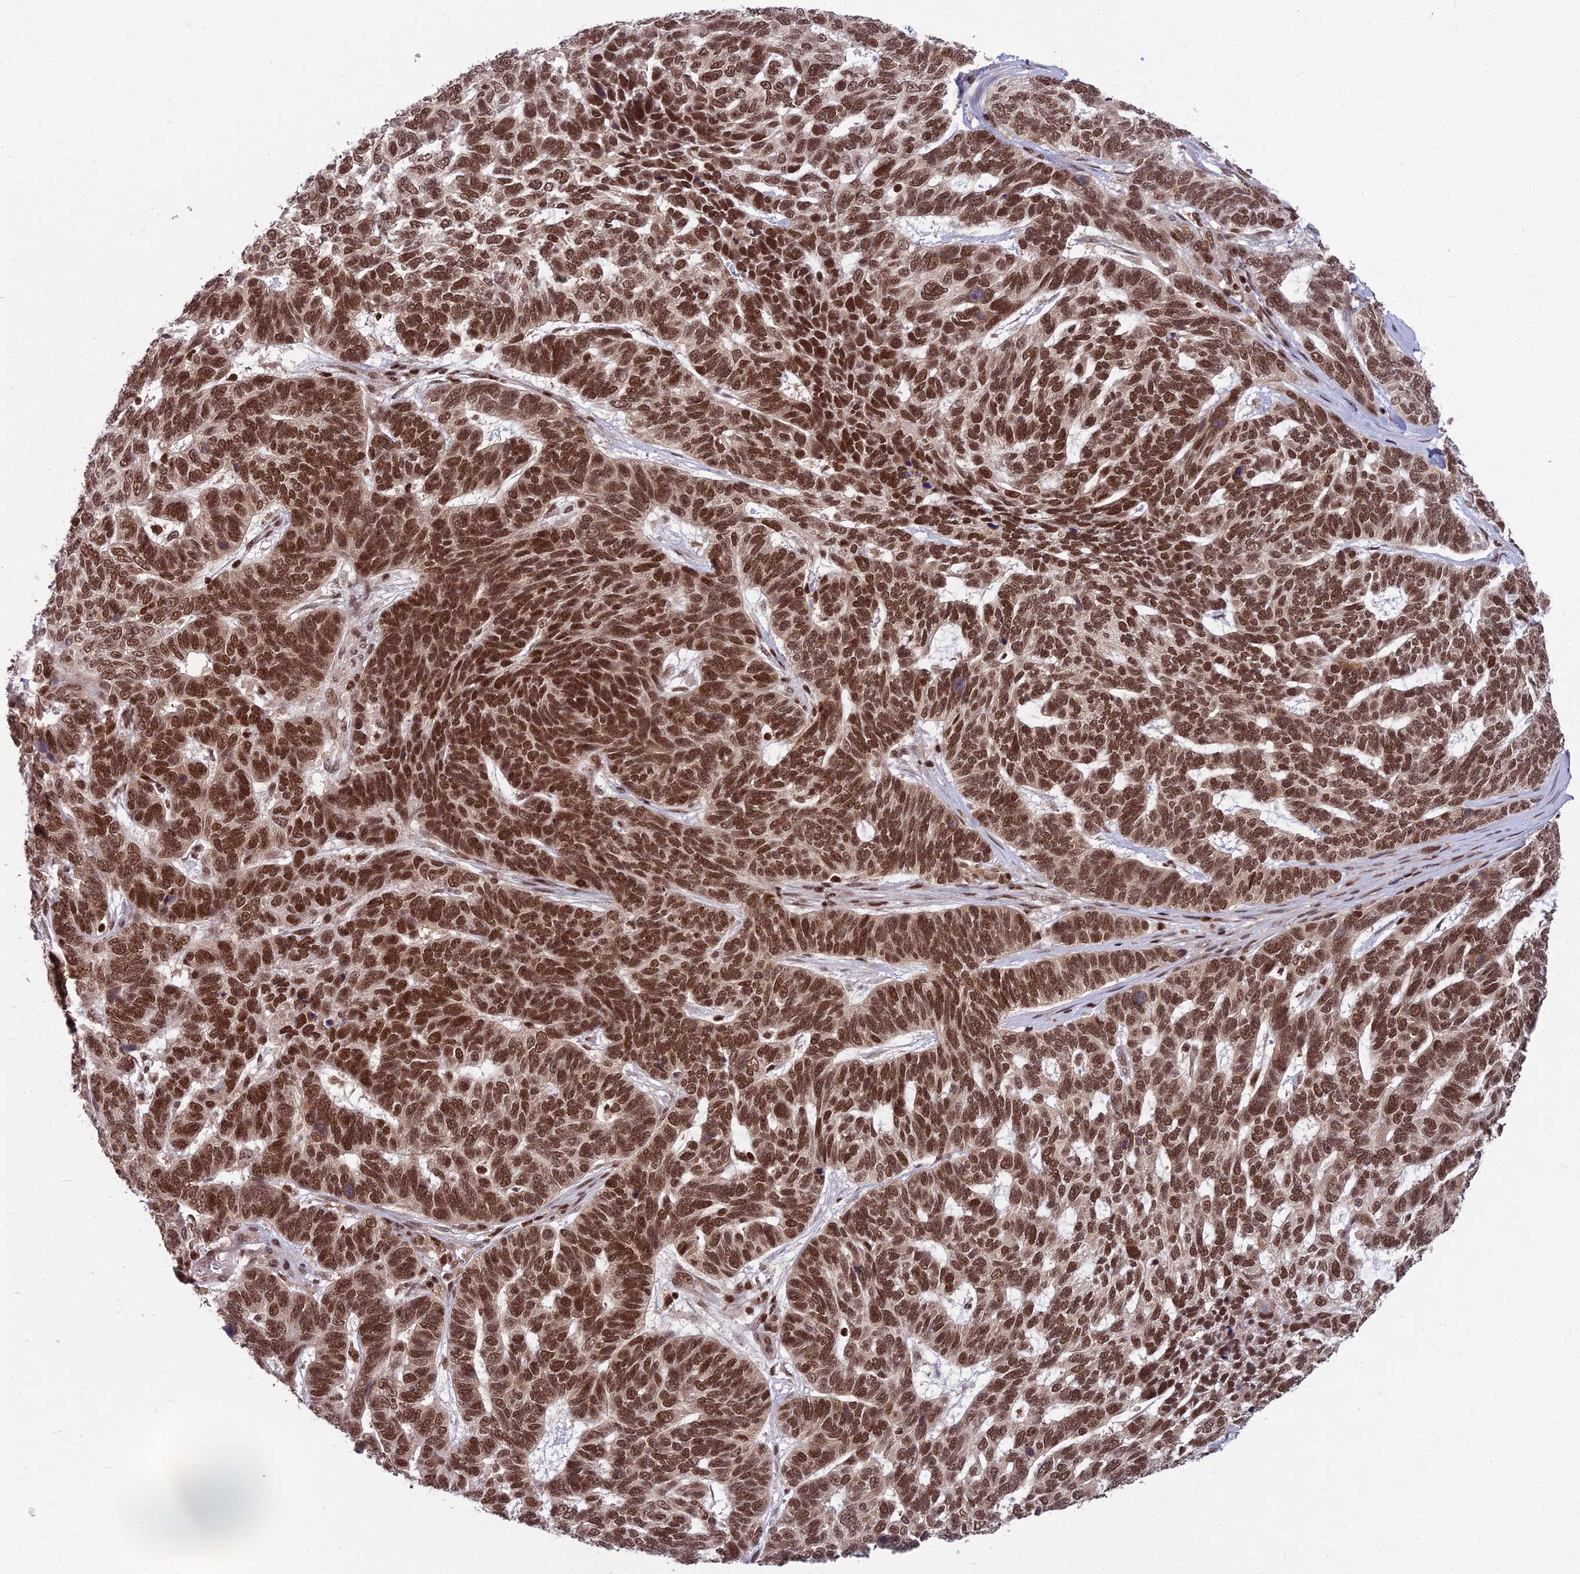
{"staining": {"intensity": "moderate", "quantity": ">75%", "location": "nuclear"}, "tissue": "skin cancer", "cell_type": "Tumor cells", "image_type": "cancer", "snomed": [{"axis": "morphology", "description": "Basal cell carcinoma"}, {"axis": "topography", "description": "Skin"}], "caption": "Immunohistochemical staining of basal cell carcinoma (skin) exhibits medium levels of moderate nuclear expression in approximately >75% of tumor cells.", "gene": "GMEB1", "patient": {"sex": "female", "age": 65}}